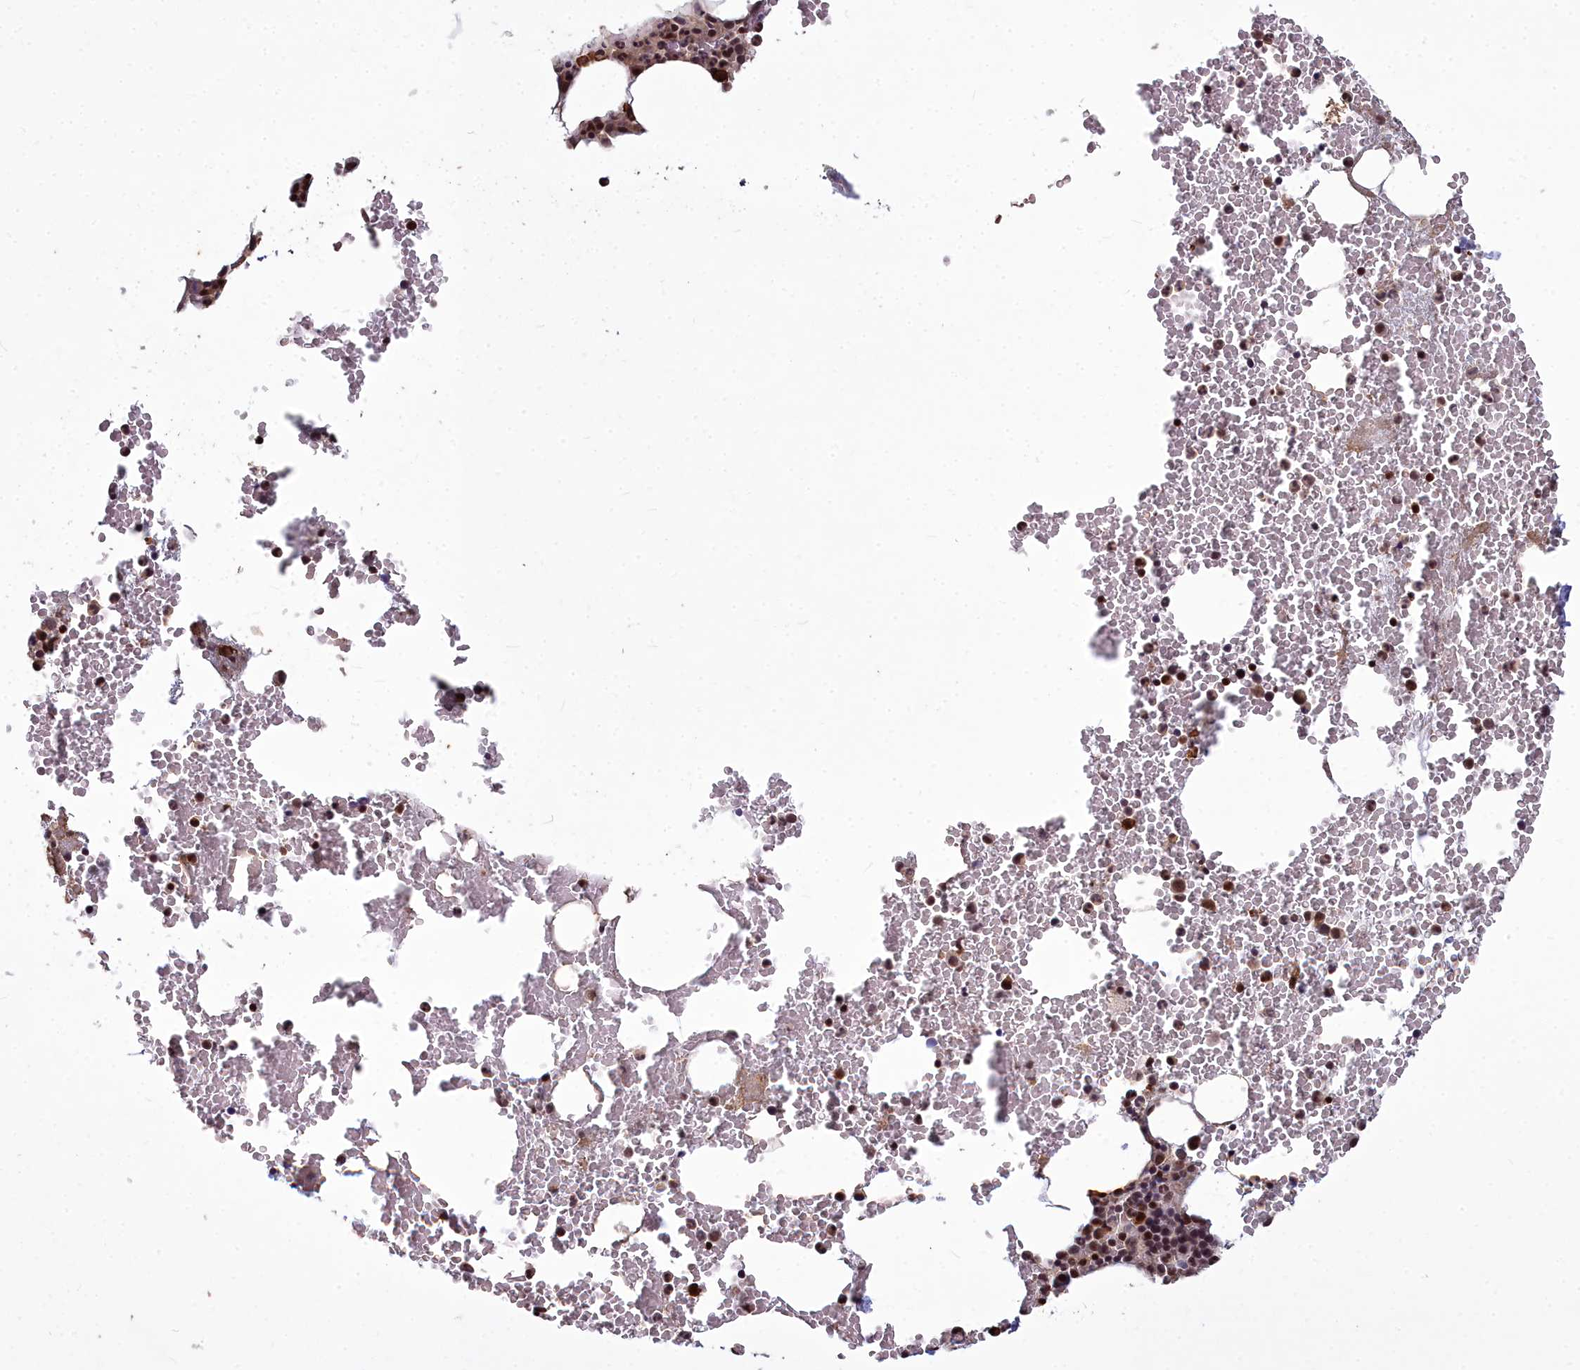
{"staining": {"intensity": "strong", "quantity": ">75%", "location": "nuclear"}, "tissue": "bone marrow", "cell_type": "Hematopoietic cells", "image_type": "normal", "snomed": [{"axis": "morphology", "description": "Normal tissue, NOS"}, {"axis": "morphology", "description": "Inflammation, NOS"}, {"axis": "topography", "description": "Bone marrow"}], "caption": "DAB (3,3'-diaminobenzidine) immunohistochemical staining of normal human bone marrow displays strong nuclear protein positivity in about >75% of hematopoietic cells.", "gene": "GMEB1", "patient": {"sex": "female", "age": 78}}